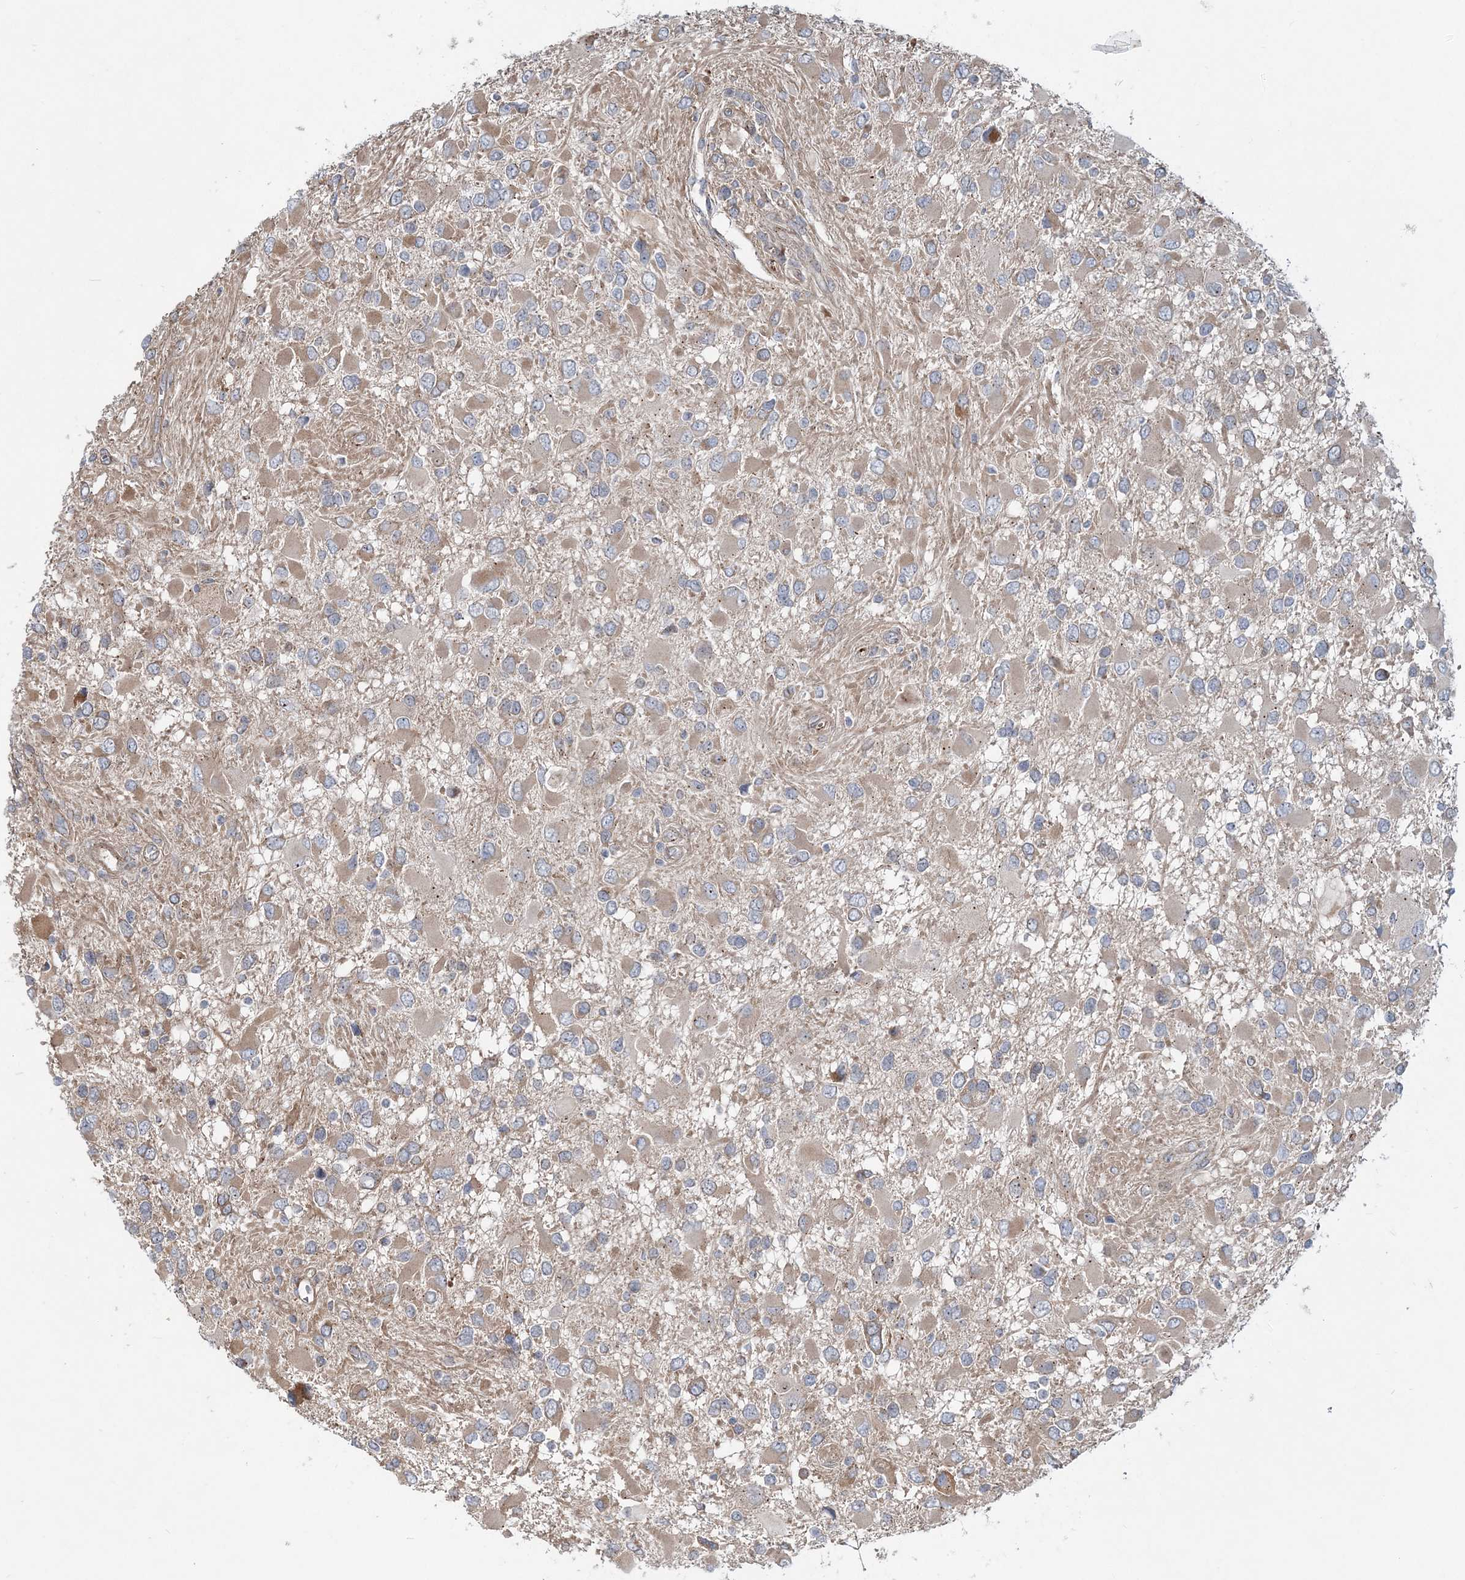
{"staining": {"intensity": "weak", "quantity": "25%-75%", "location": "cytoplasmic/membranous"}, "tissue": "glioma", "cell_type": "Tumor cells", "image_type": "cancer", "snomed": [{"axis": "morphology", "description": "Glioma, malignant, High grade"}, {"axis": "topography", "description": "Brain"}], "caption": "Malignant glioma (high-grade) stained with DAB immunohistochemistry (IHC) shows low levels of weak cytoplasmic/membranous positivity in approximately 25%-75% of tumor cells. Immunohistochemistry (ihc) stains the protein of interest in brown and the nuclei are stained blue.", "gene": "CXXC5", "patient": {"sex": "male", "age": 53}}